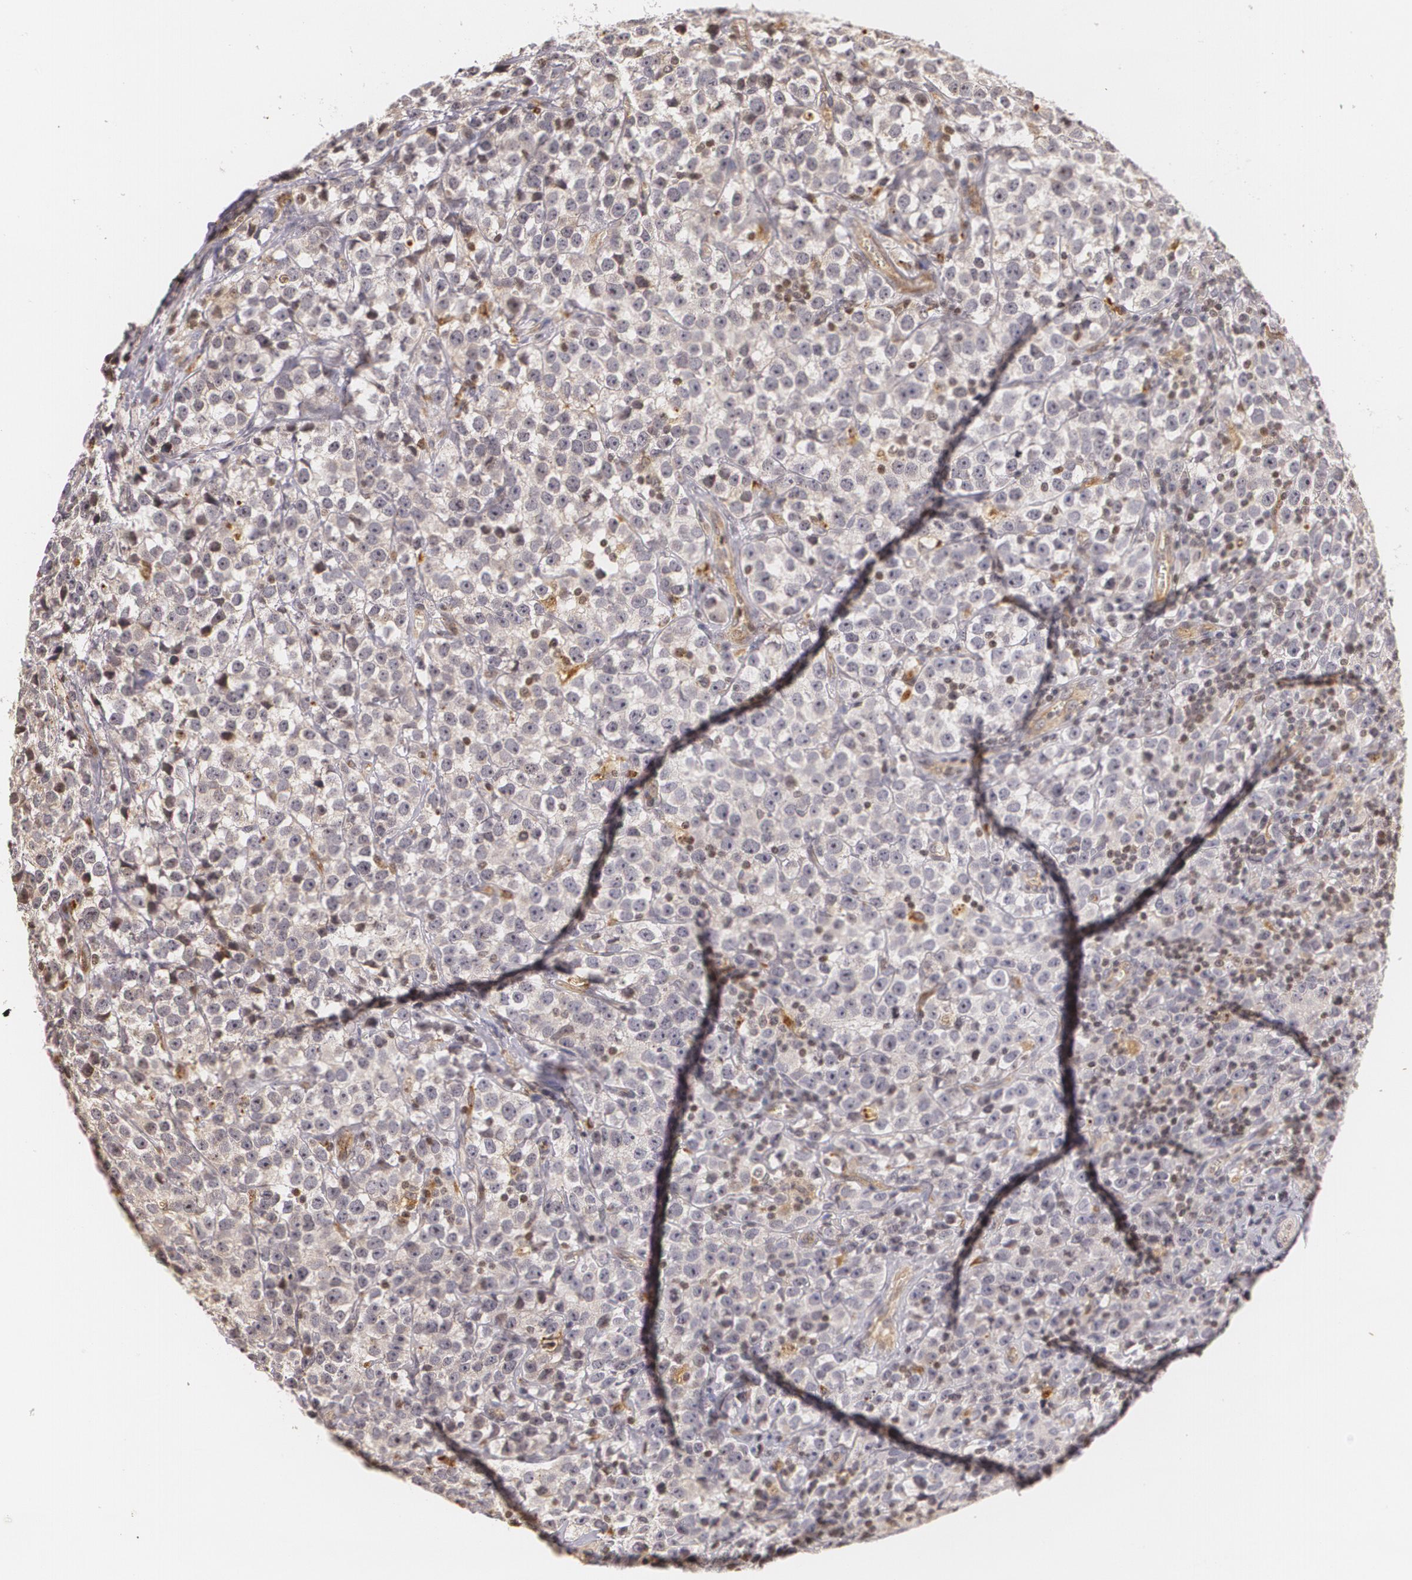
{"staining": {"intensity": "weak", "quantity": "<25%", "location": "cytoplasmic/membranous"}, "tissue": "testis cancer", "cell_type": "Tumor cells", "image_type": "cancer", "snomed": [{"axis": "morphology", "description": "Seminoma, NOS"}, {"axis": "topography", "description": "Testis"}], "caption": "The image shows no staining of tumor cells in testis seminoma.", "gene": "VAV3", "patient": {"sex": "male", "age": 25}}